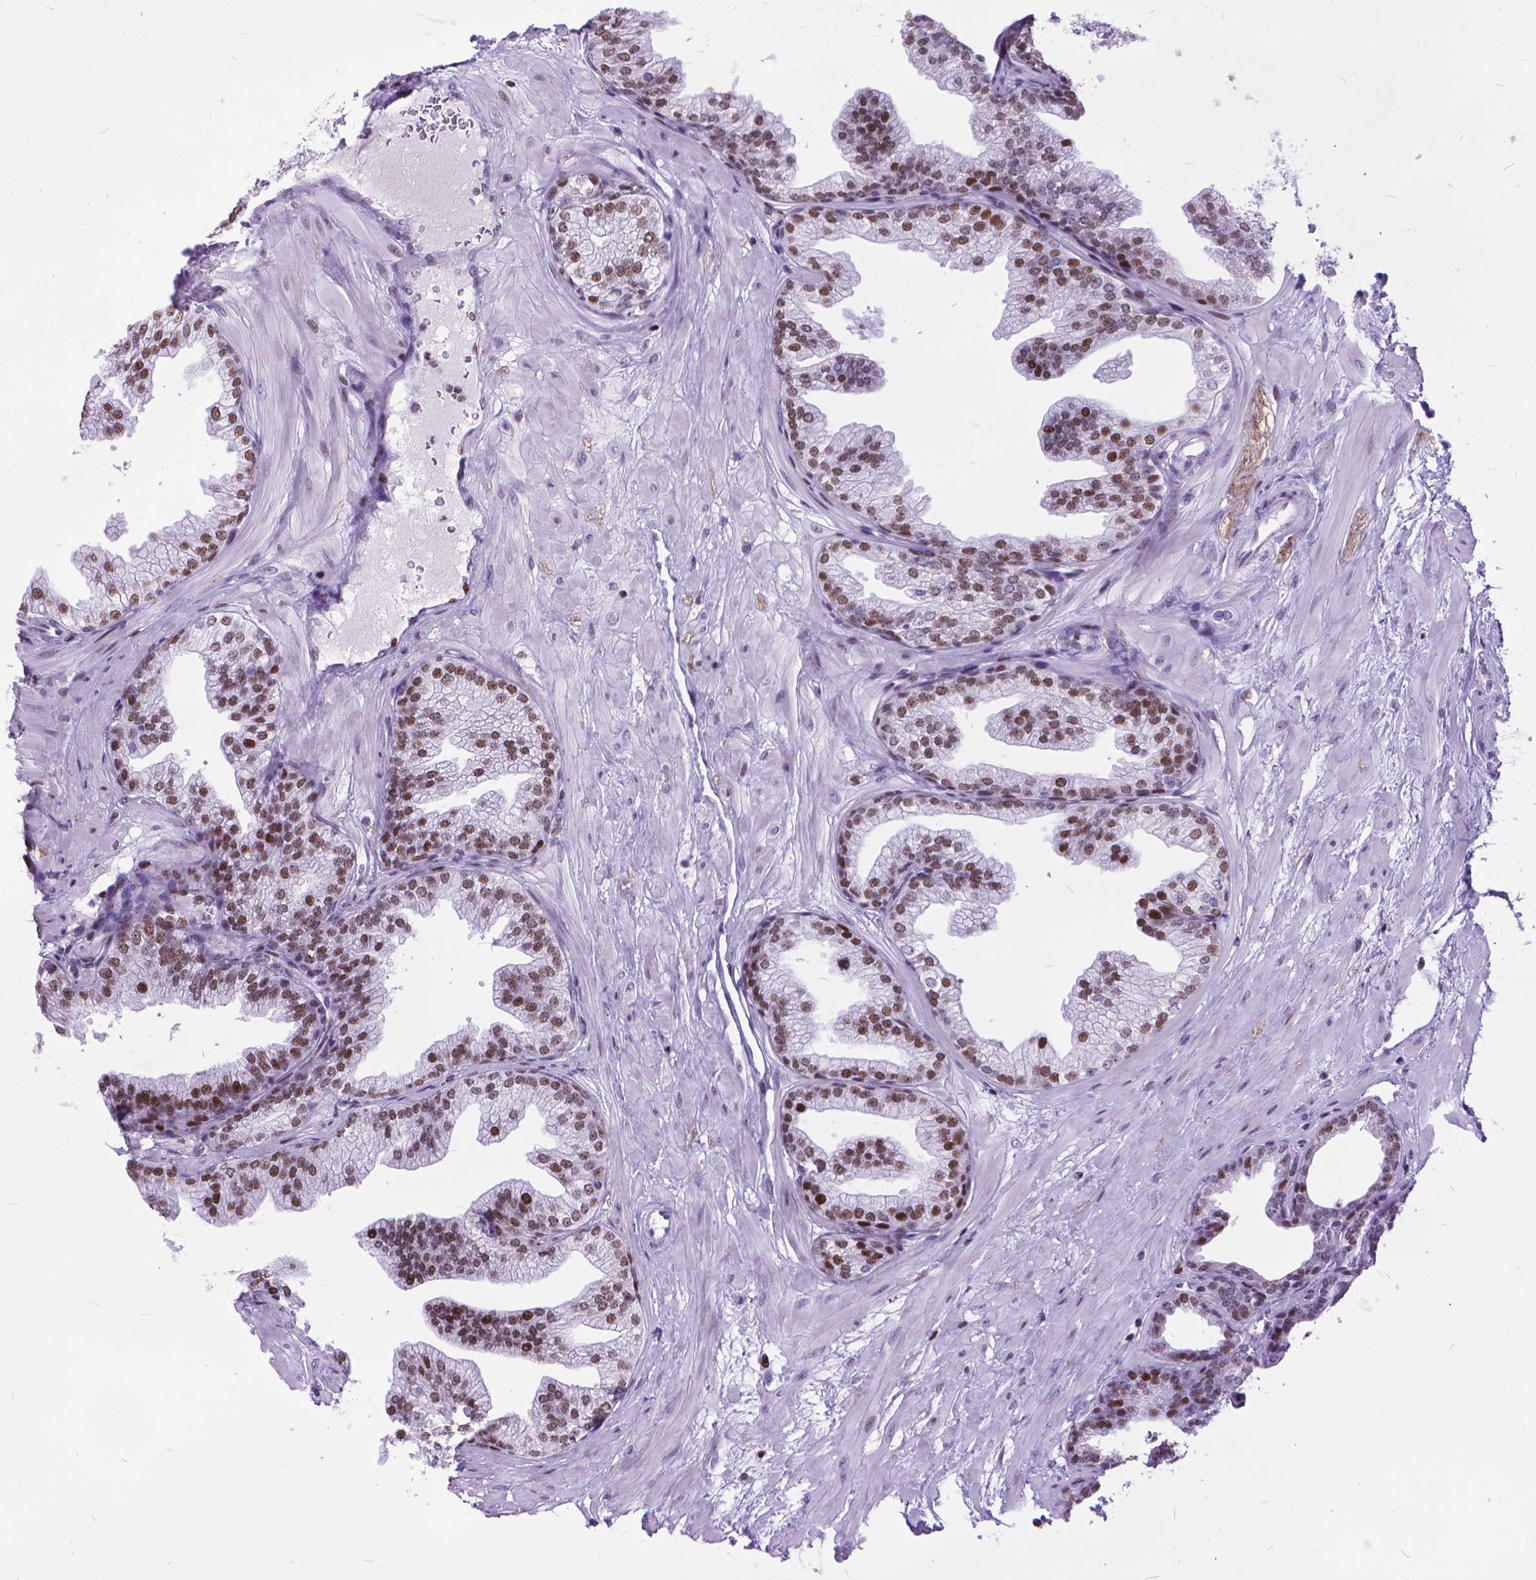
{"staining": {"intensity": "moderate", "quantity": "25%-75%", "location": "nuclear"}, "tissue": "prostate", "cell_type": "Glandular cells", "image_type": "normal", "snomed": [{"axis": "morphology", "description": "Normal tissue, NOS"}, {"axis": "topography", "description": "Prostate"}], "caption": "IHC of benign human prostate exhibits medium levels of moderate nuclear staining in about 25%-75% of glandular cells.", "gene": "POLE4", "patient": {"sex": "male", "age": 37}}